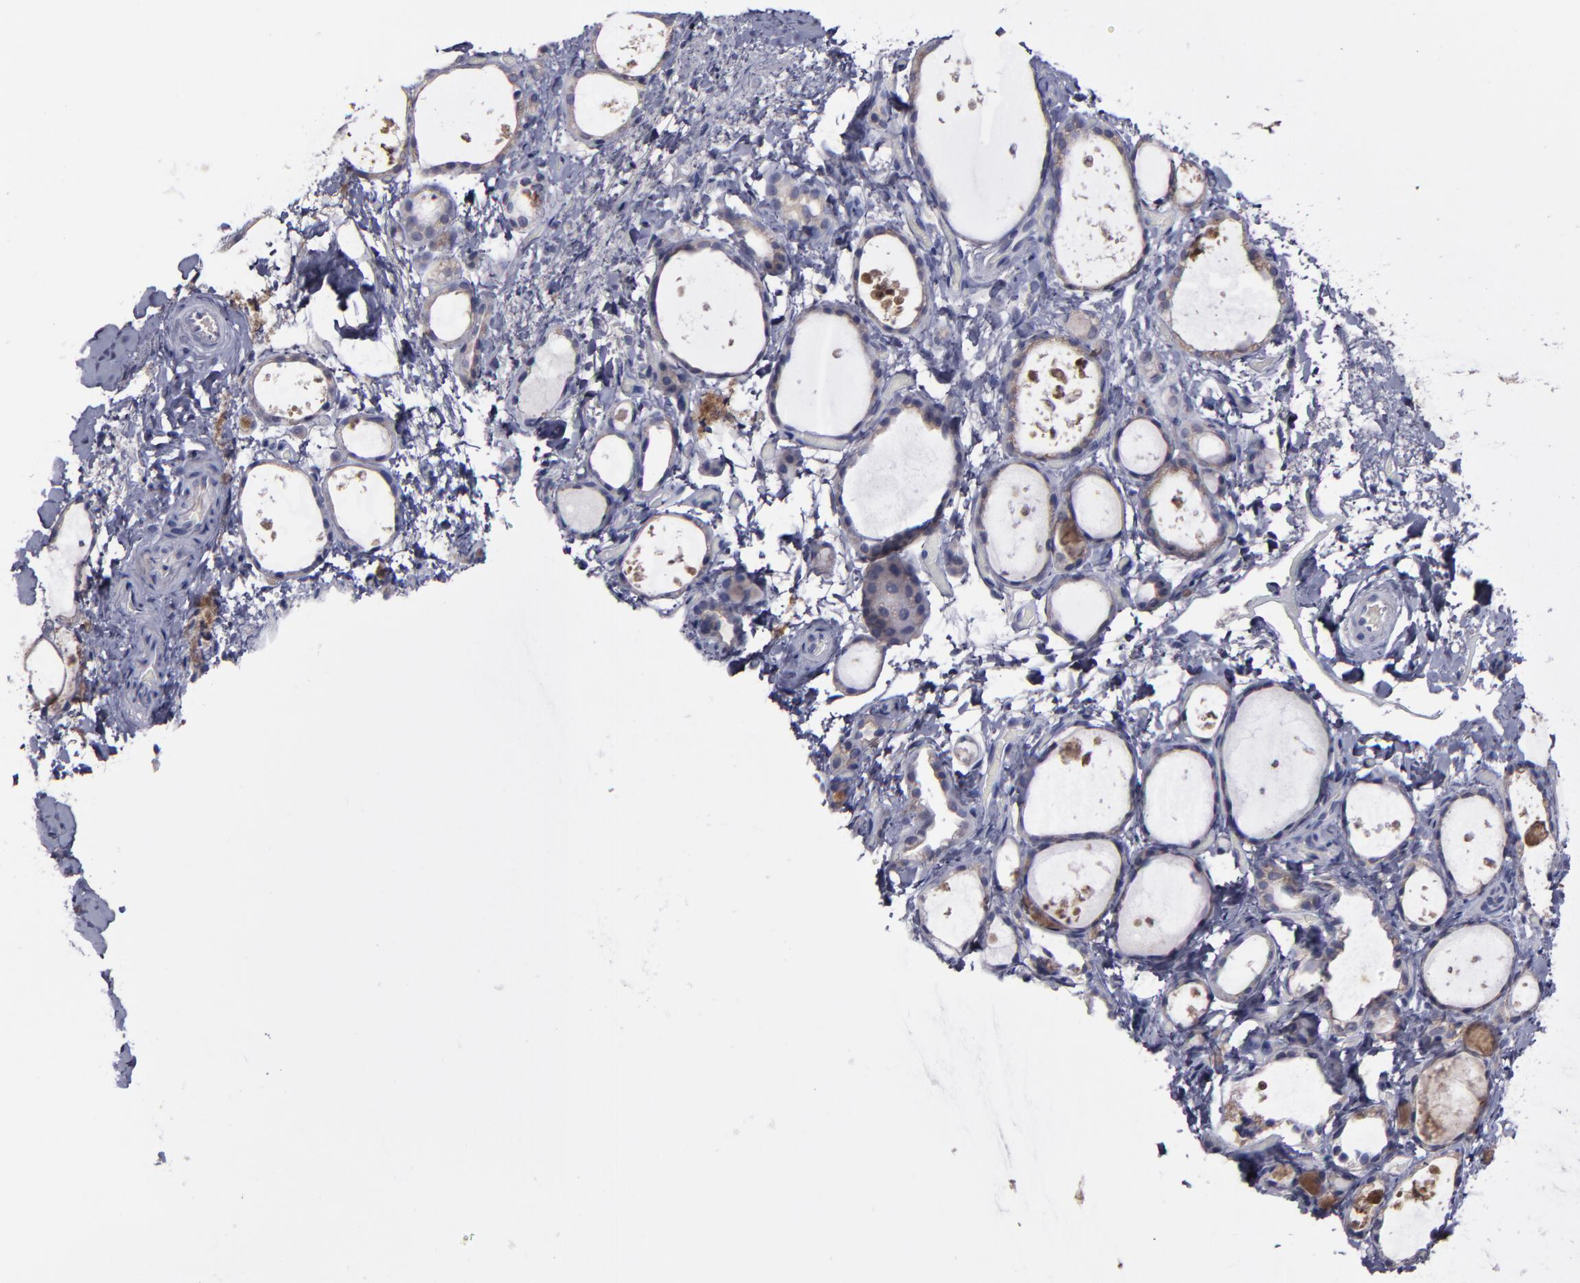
{"staining": {"intensity": "weak", "quantity": ">75%", "location": "cytoplasmic/membranous"}, "tissue": "thyroid gland", "cell_type": "Glandular cells", "image_type": "normal", "snomed": [{"axis": "morphology", "description": "Normal tissue, NOS"}, {"axis": "topography", "description": "Thyroid gland"}], "caption": "IHC of unremarkable human thyroid gland shows low levels of weak cytoplasmic/membranous positivity in about >75% of glandular cells.", "gene": "MMP11", "patient": {"sex": "female", "age": 75}}